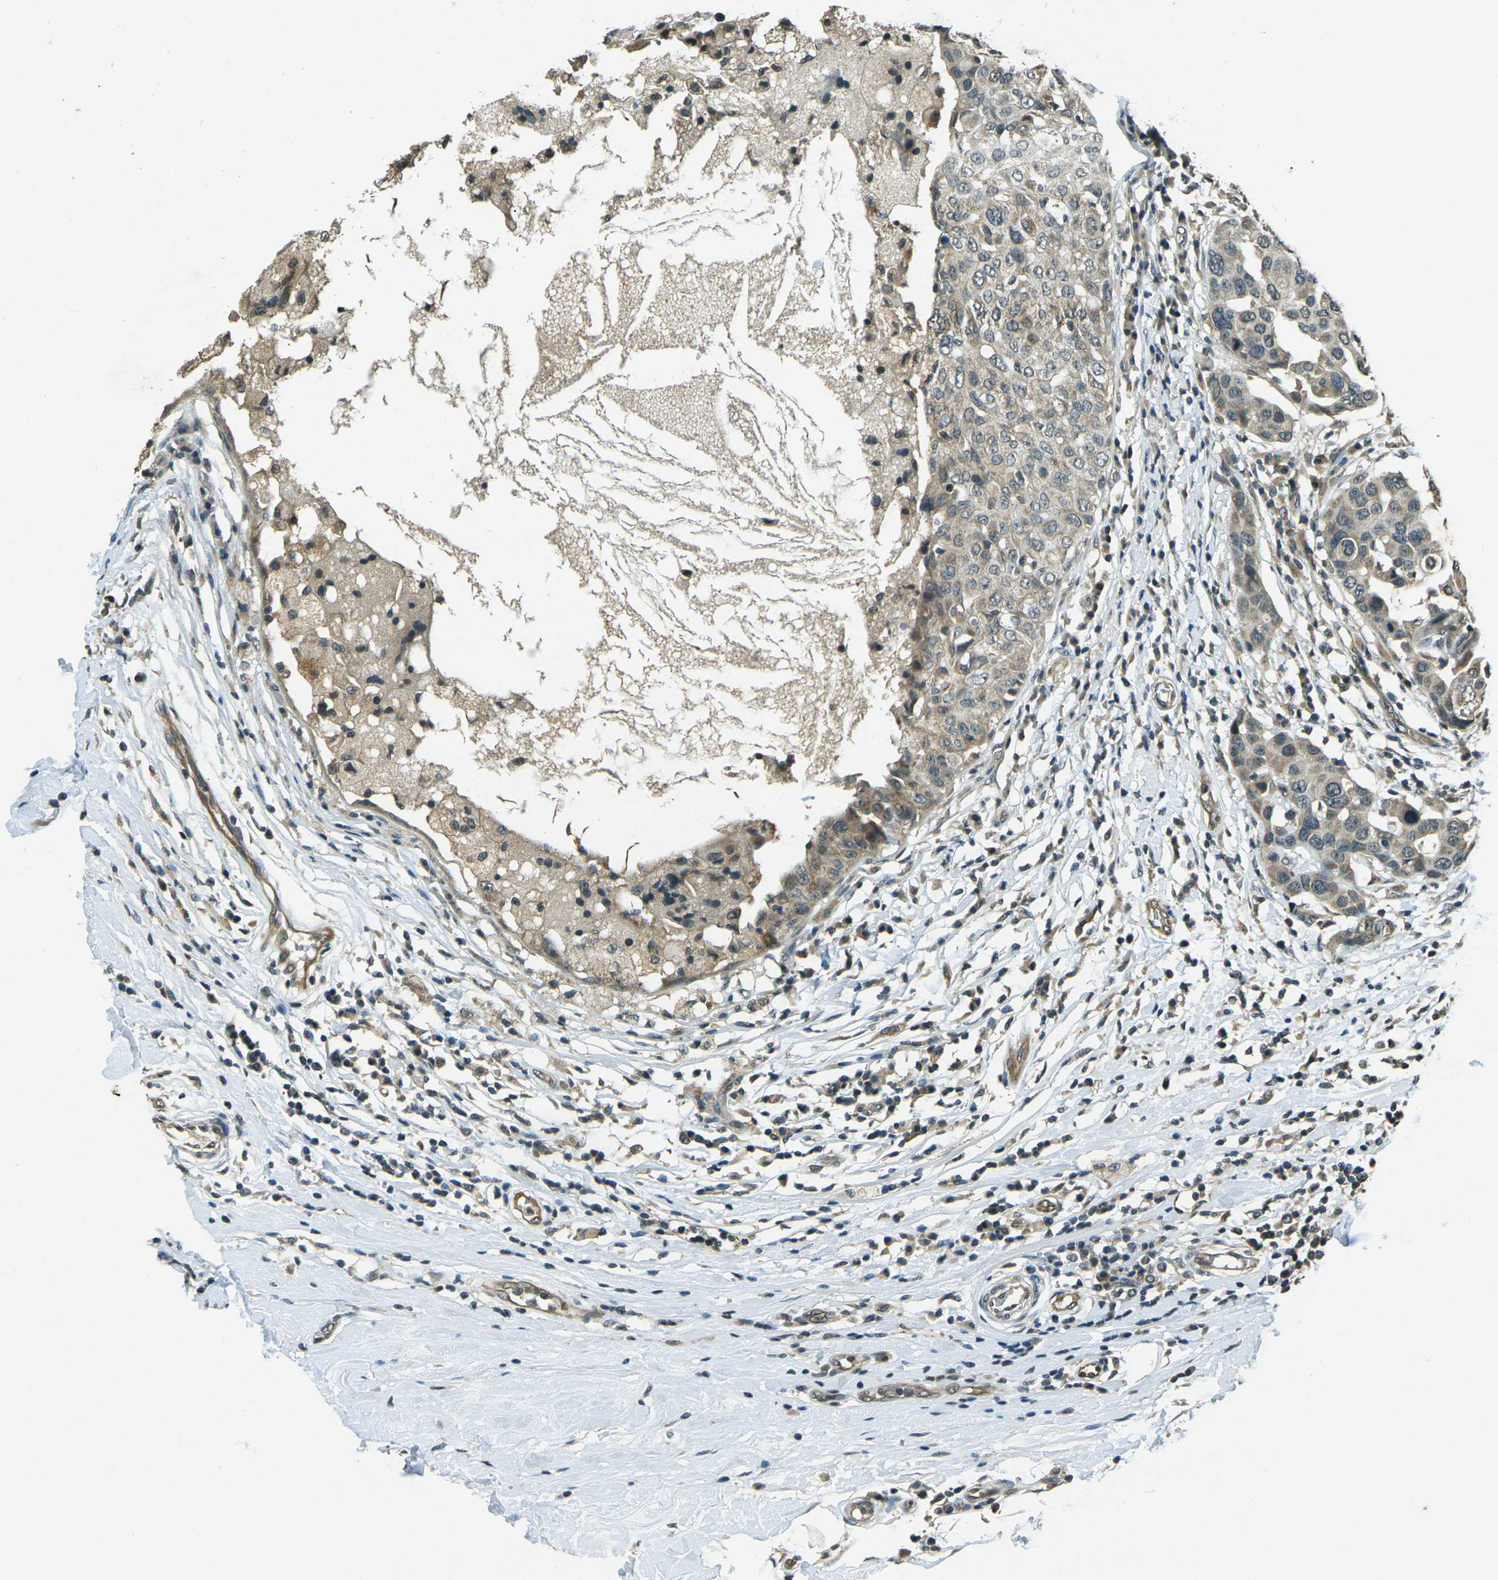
{"staining": {"intensity": "weak", "quantity": ">75%", "location": "cytoplasmic/membranous"}, "tissue": "breast cancer", "cell_type": "Tumor cells", "image_type": "cancer", "snomed": [{"axis": "morphology", "description": "Duct carcinoma"}, {"axis": "topography", "description": "Breast"}], "caption": "Protein expression analysis of intraductal carcinoma (breast) shows weak cytoplasmic/membranous positivity in approximately >75% of tumor cells.", "gene": "PDE2A", "patient": {"sex": "female", "age": 27}}